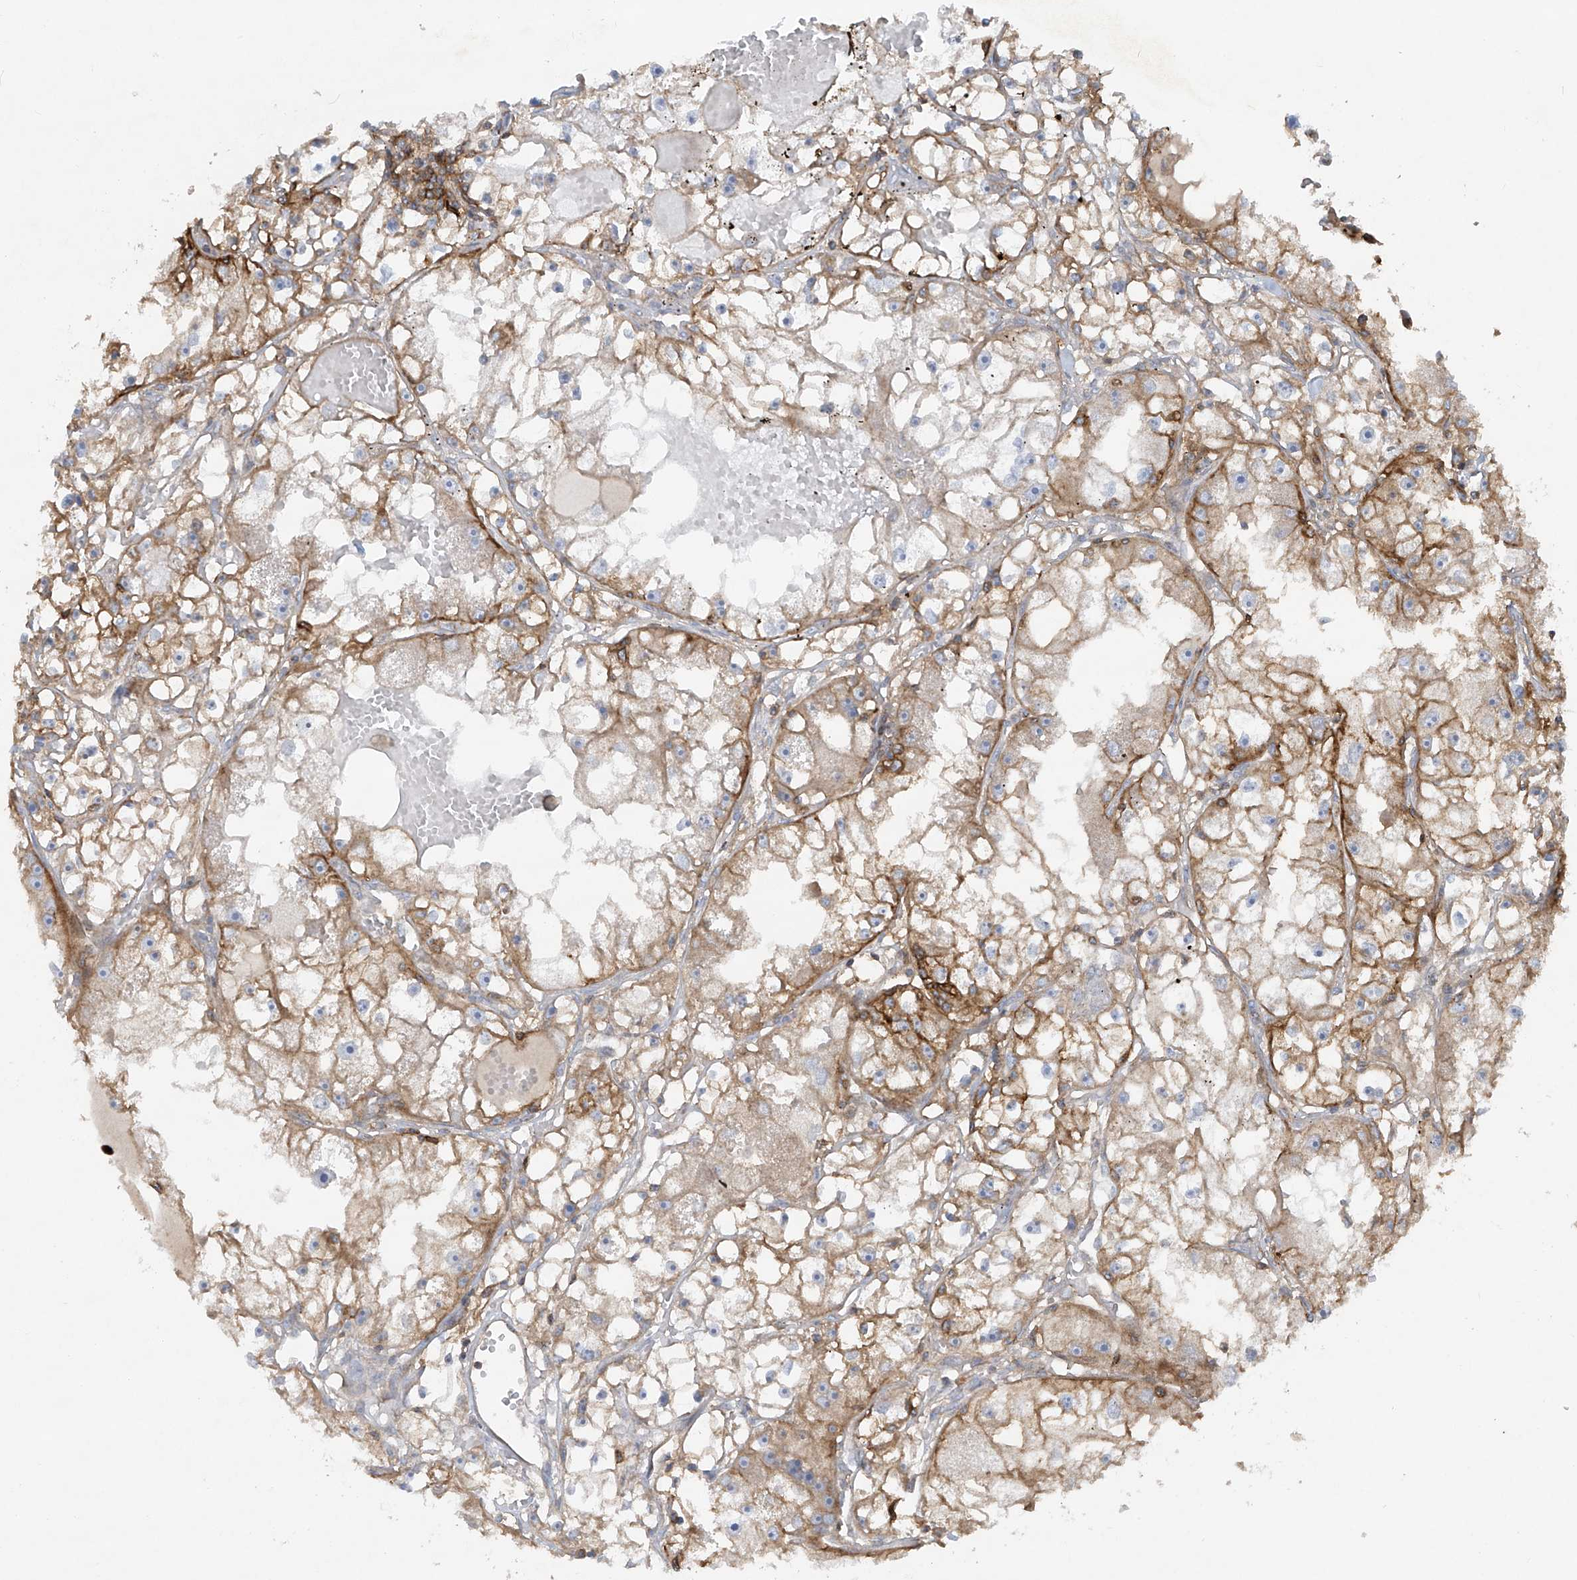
{"staining": {"intensity": "moderate", "quantity": ">75%", "location": "cytoplasmic/membranous"}, "tissue": "renal cancer", "cell_type": "Tumor cells", "image_type": "cancer", "snomed": [{"axis": "morphology", "description": "Adenocarcinoma, NOS"}, {"axis": "topography", "description": "Kidney"}], "caption": "Immunohistochemistry (IHC) micrograph of neoplastic tissue: renal cancer stained using immunohistochemistry (IHC) reveals medium levels of moderate protein expression localized specifically in the cytoplasmic/membranous of tumor cells, appearing as a cytoplasmic/membranous brown color.", "gene": "HLA-E", "patient": {"sex": "male", "age": 56}}